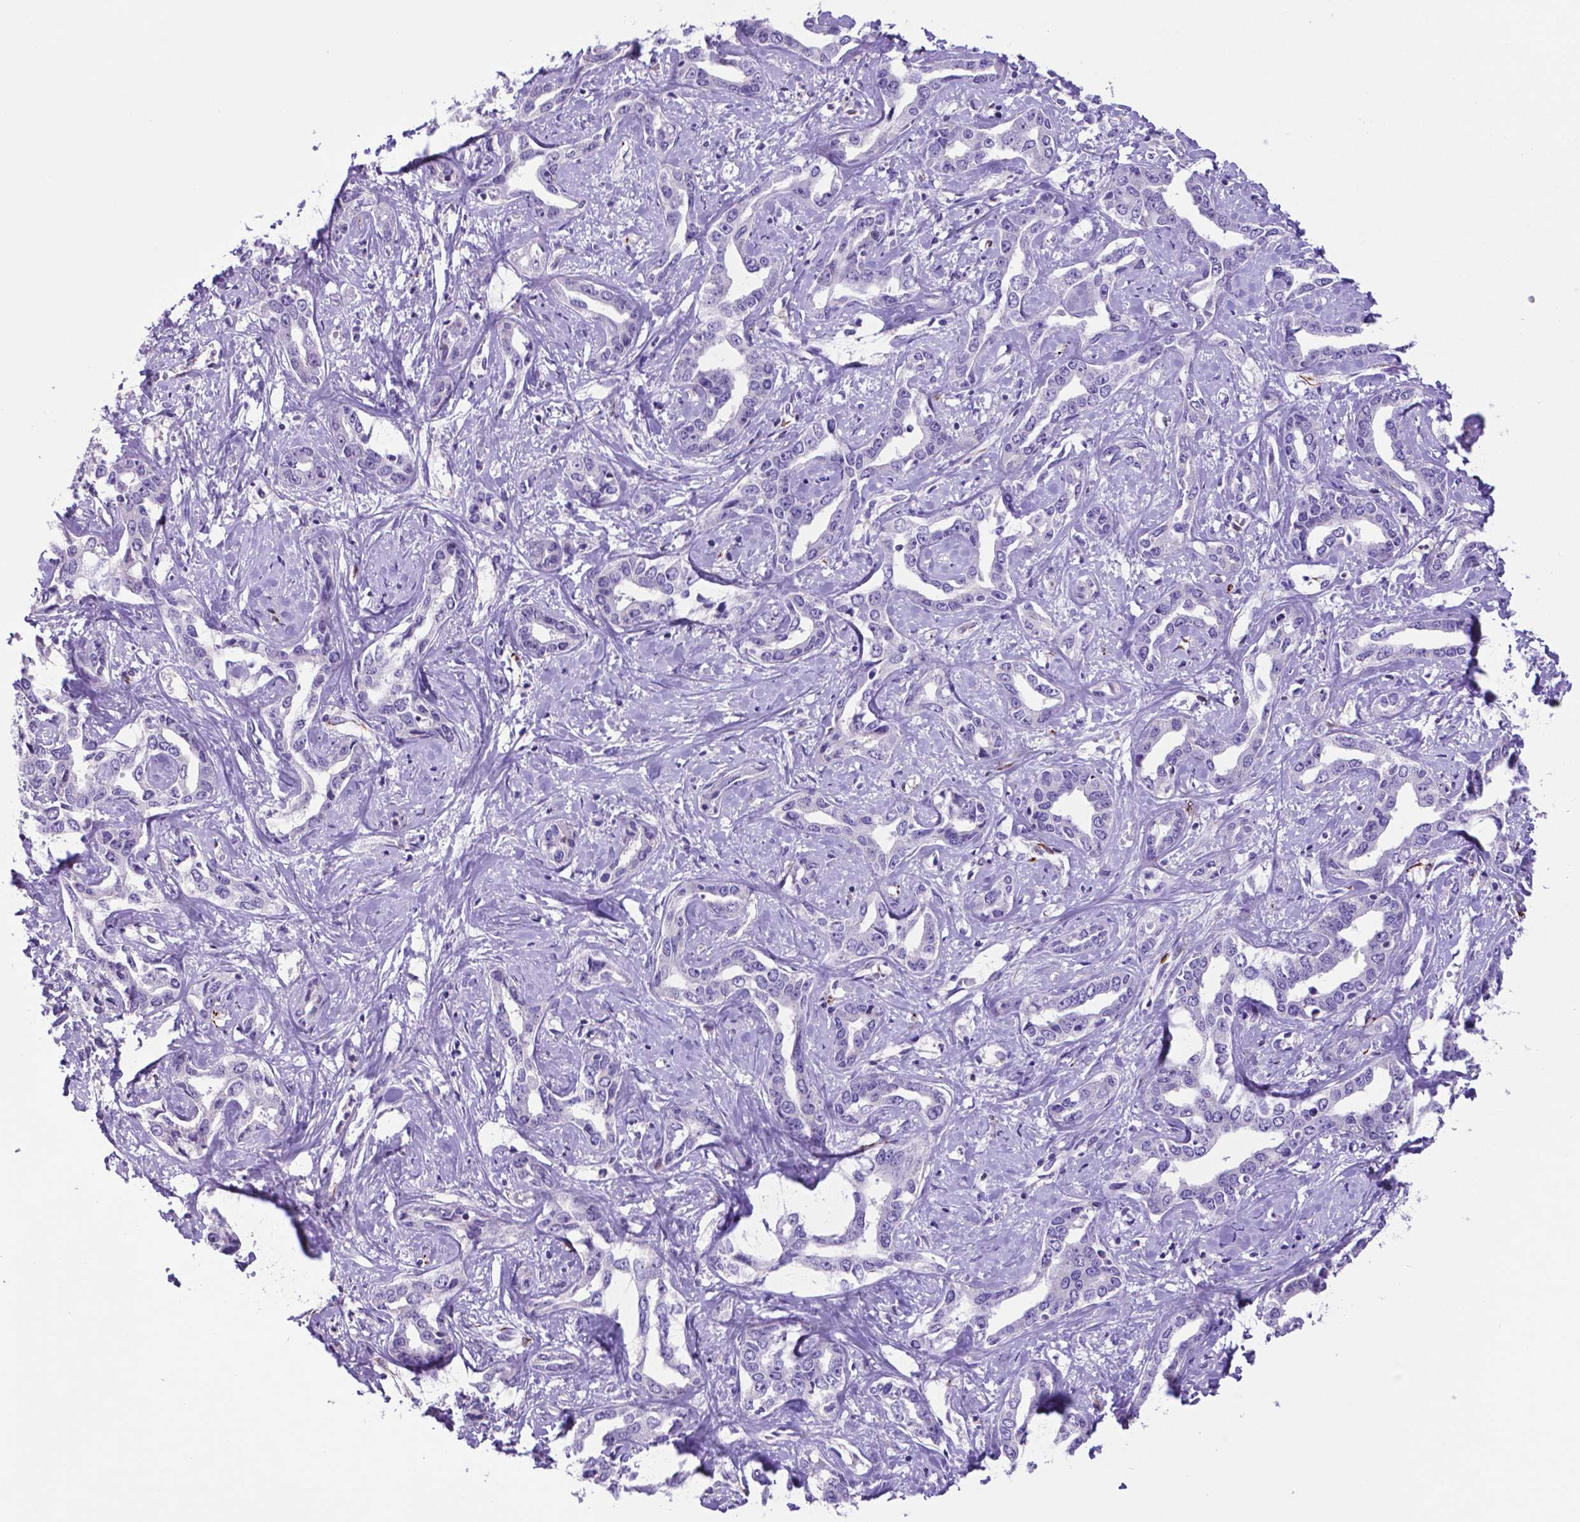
{"staining": {"intensity": "negative", "quantity": "none", "location": "none"}, "tissue": "liver cancer", "cell_type": "Tumor cells", "image_type": "cancer", "snomed": [{"axis": "morphology", "description": "Cholangiocarcinoma"}, {"axis": "topography", "description": "Liver"}], "caption": "Histopathology image shows no significant protein staining in tumor cells of liver cholangiocarcinoma.", "gene": "LZTR1", "patient": {"sex": "male", "age": 59}}